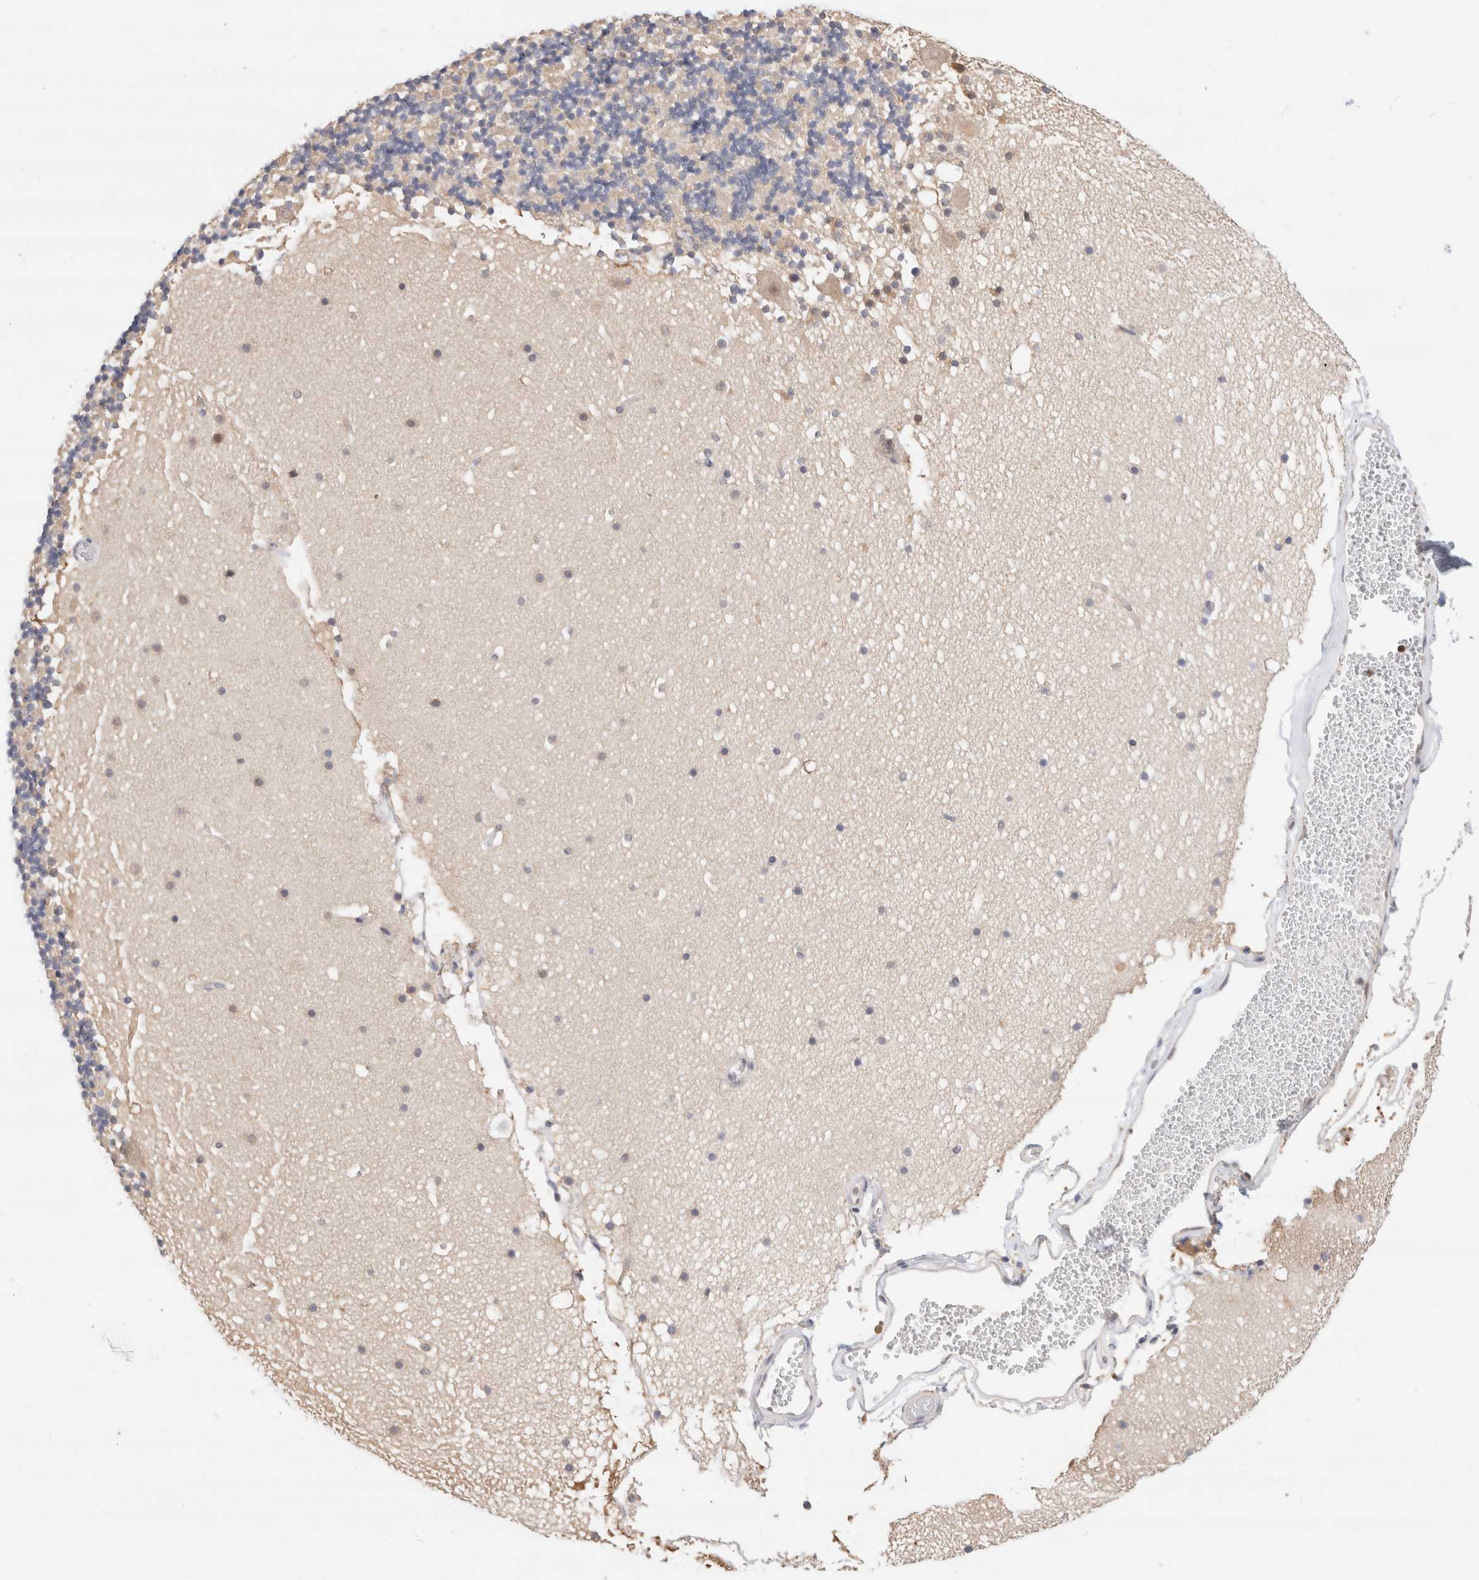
{"staining": {"intensity": "negative", "quantity": "none", "location": "none"}, "tissue": "cerebellum", "cell_type": "Cells in granular layer", "image_type": "normal", "snomed": [{"axis": "morphology", "description": "Normal tissue, NOS"}, {"axis": "topography", "description": "Cerebellum"}], "caption": "DAB immunohistochemical staining of normal human cerebellum reveals no significant positivity in cells in granular layer.", "gene": "C17orf97", "patient": {"sex": "male", "age": 57}}